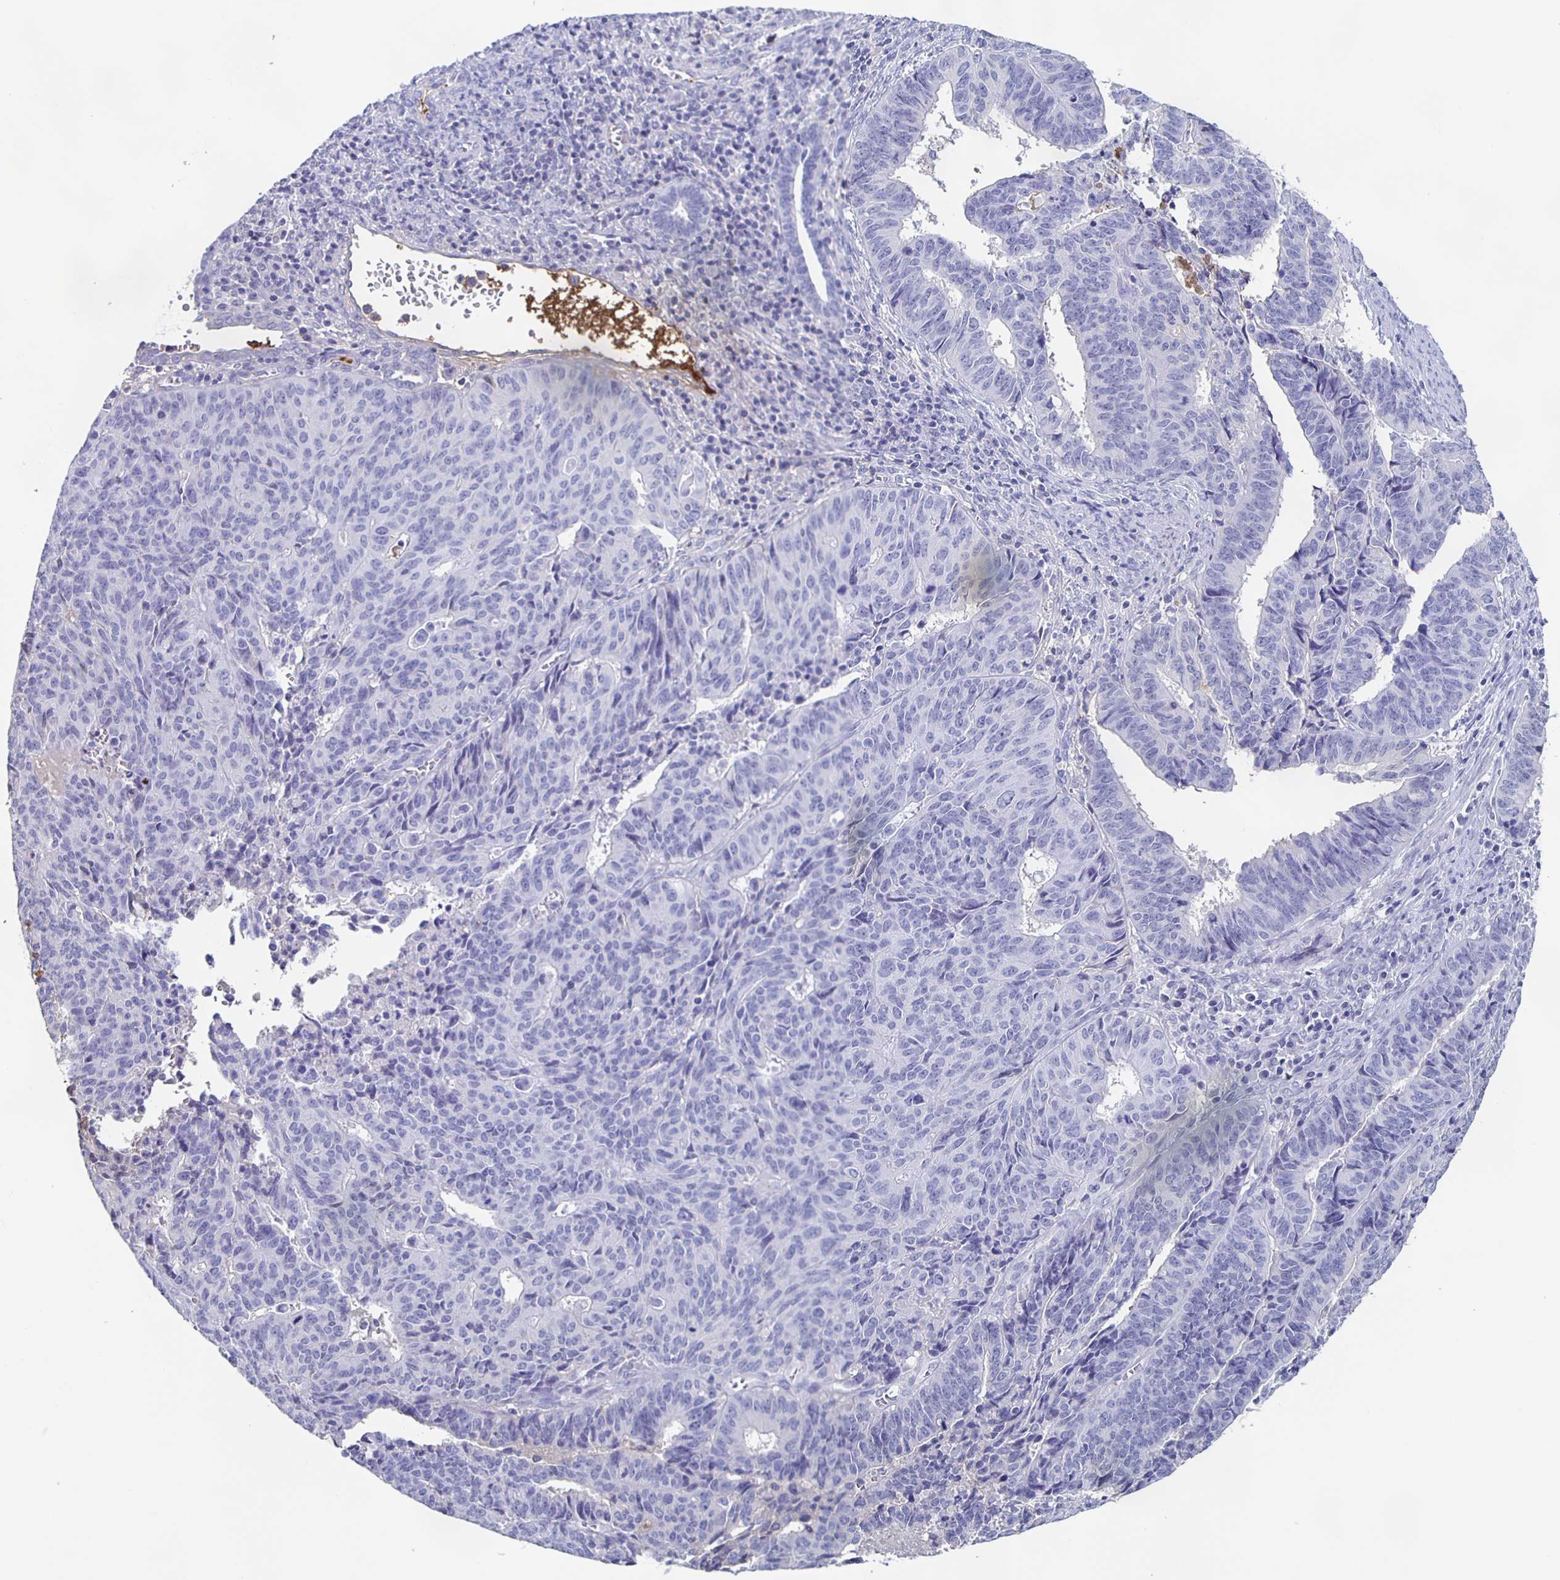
{"staining": {"intensity": "negative", "quantity": "none", "location": "none"}, "tissue": "endometrial cancer", "cell_type": "Tumor cells", "image_type": "cancer", "snomed": [{"axis": "morphology", "description": "Adenocarcinoma, NOS"}, {"axis": "topography", "description": "Endometrium"}], "caption": "Endometrial cancer was stained to show a protein in brown. There is no significant expression in tumor cells.", "gene": "FGA", "patient": {"sex": "female", "age": 65}}